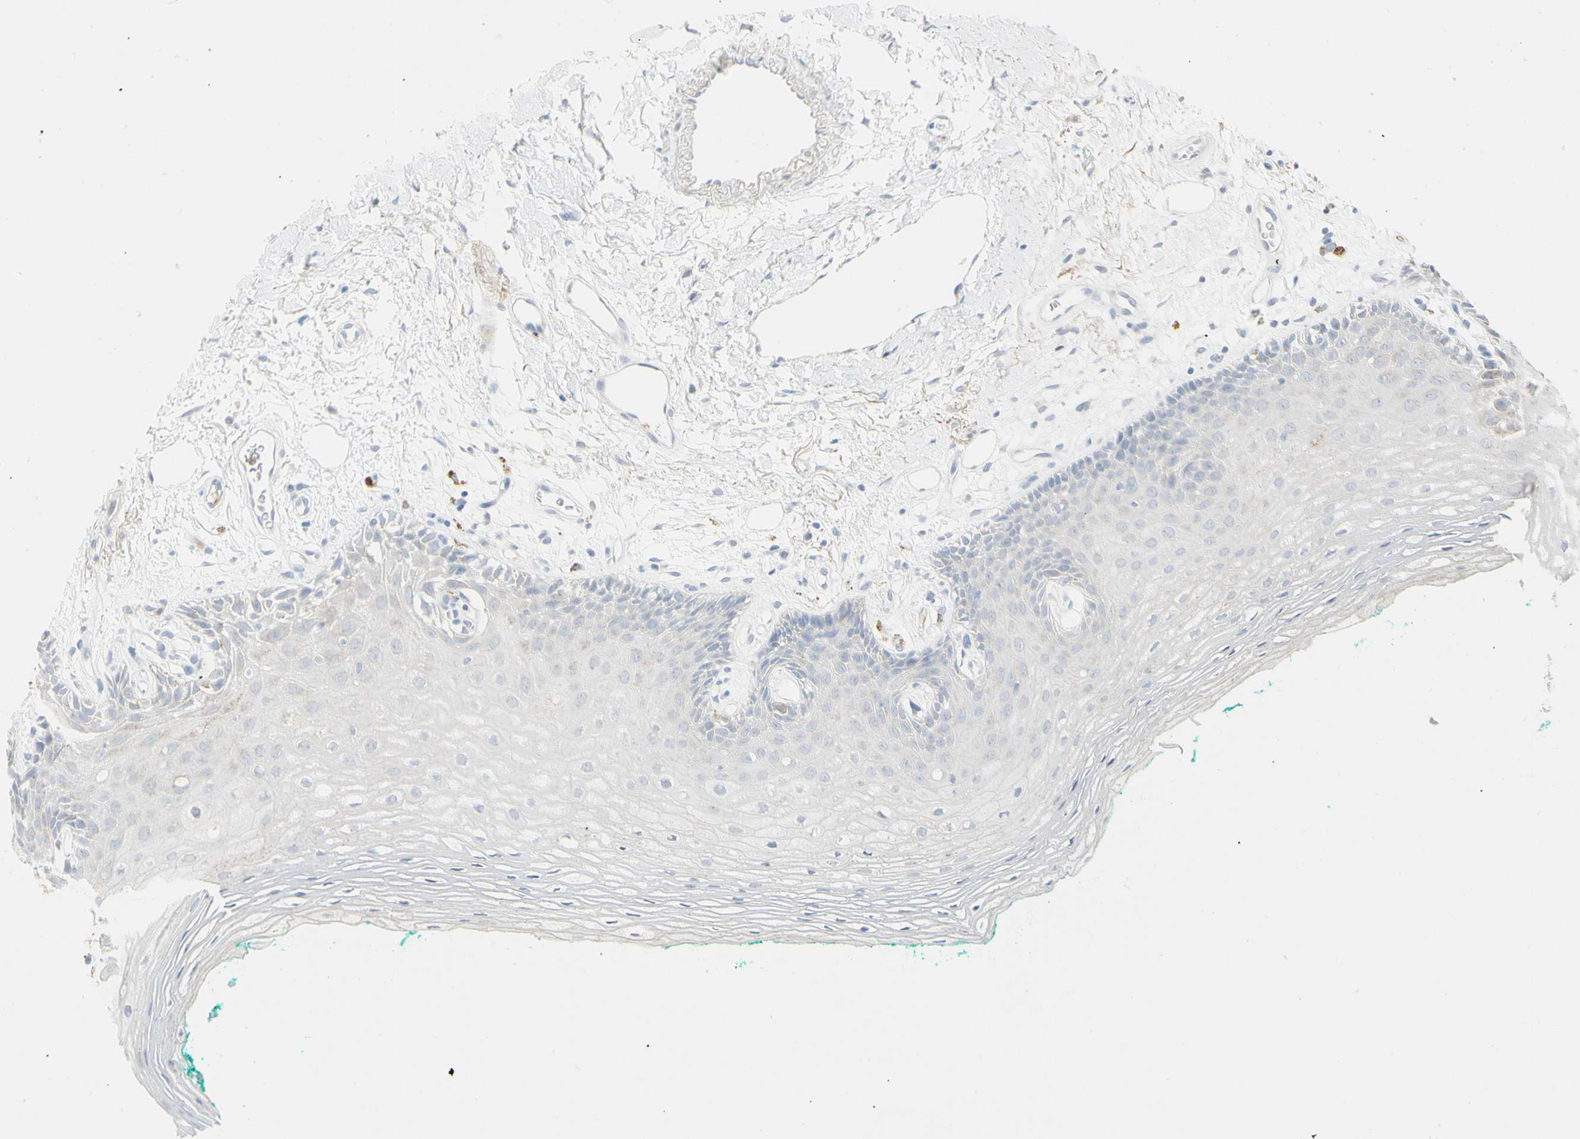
{"staining": {"intensity": "negative", "quantity": "none", "location": "none"}, "tissue": "oral mucosa", "cell_type": "Squamous epithelial cells", "image_type": "normal", "snomed": [{"axis": "morphology", "description": "Normal tissue, NOS"}, {"axis": "topography", "description": "Skeletal muscle"}, {"axis": "topography", "description": "Oral tissue"}, {"axis": "topography", "description": "Peripheral nerve tissue"}], "caption": "IHC of unremarkable oral mucosa demonstrates no expression in squamous epithelial cells. (Stains: DAB IHC with hematoxylin counter stain, Microscopy: brightfield microscopy at high magnification).", "gene": "B4GALNT3", "patient": {"sex": "female", "age": 84}}